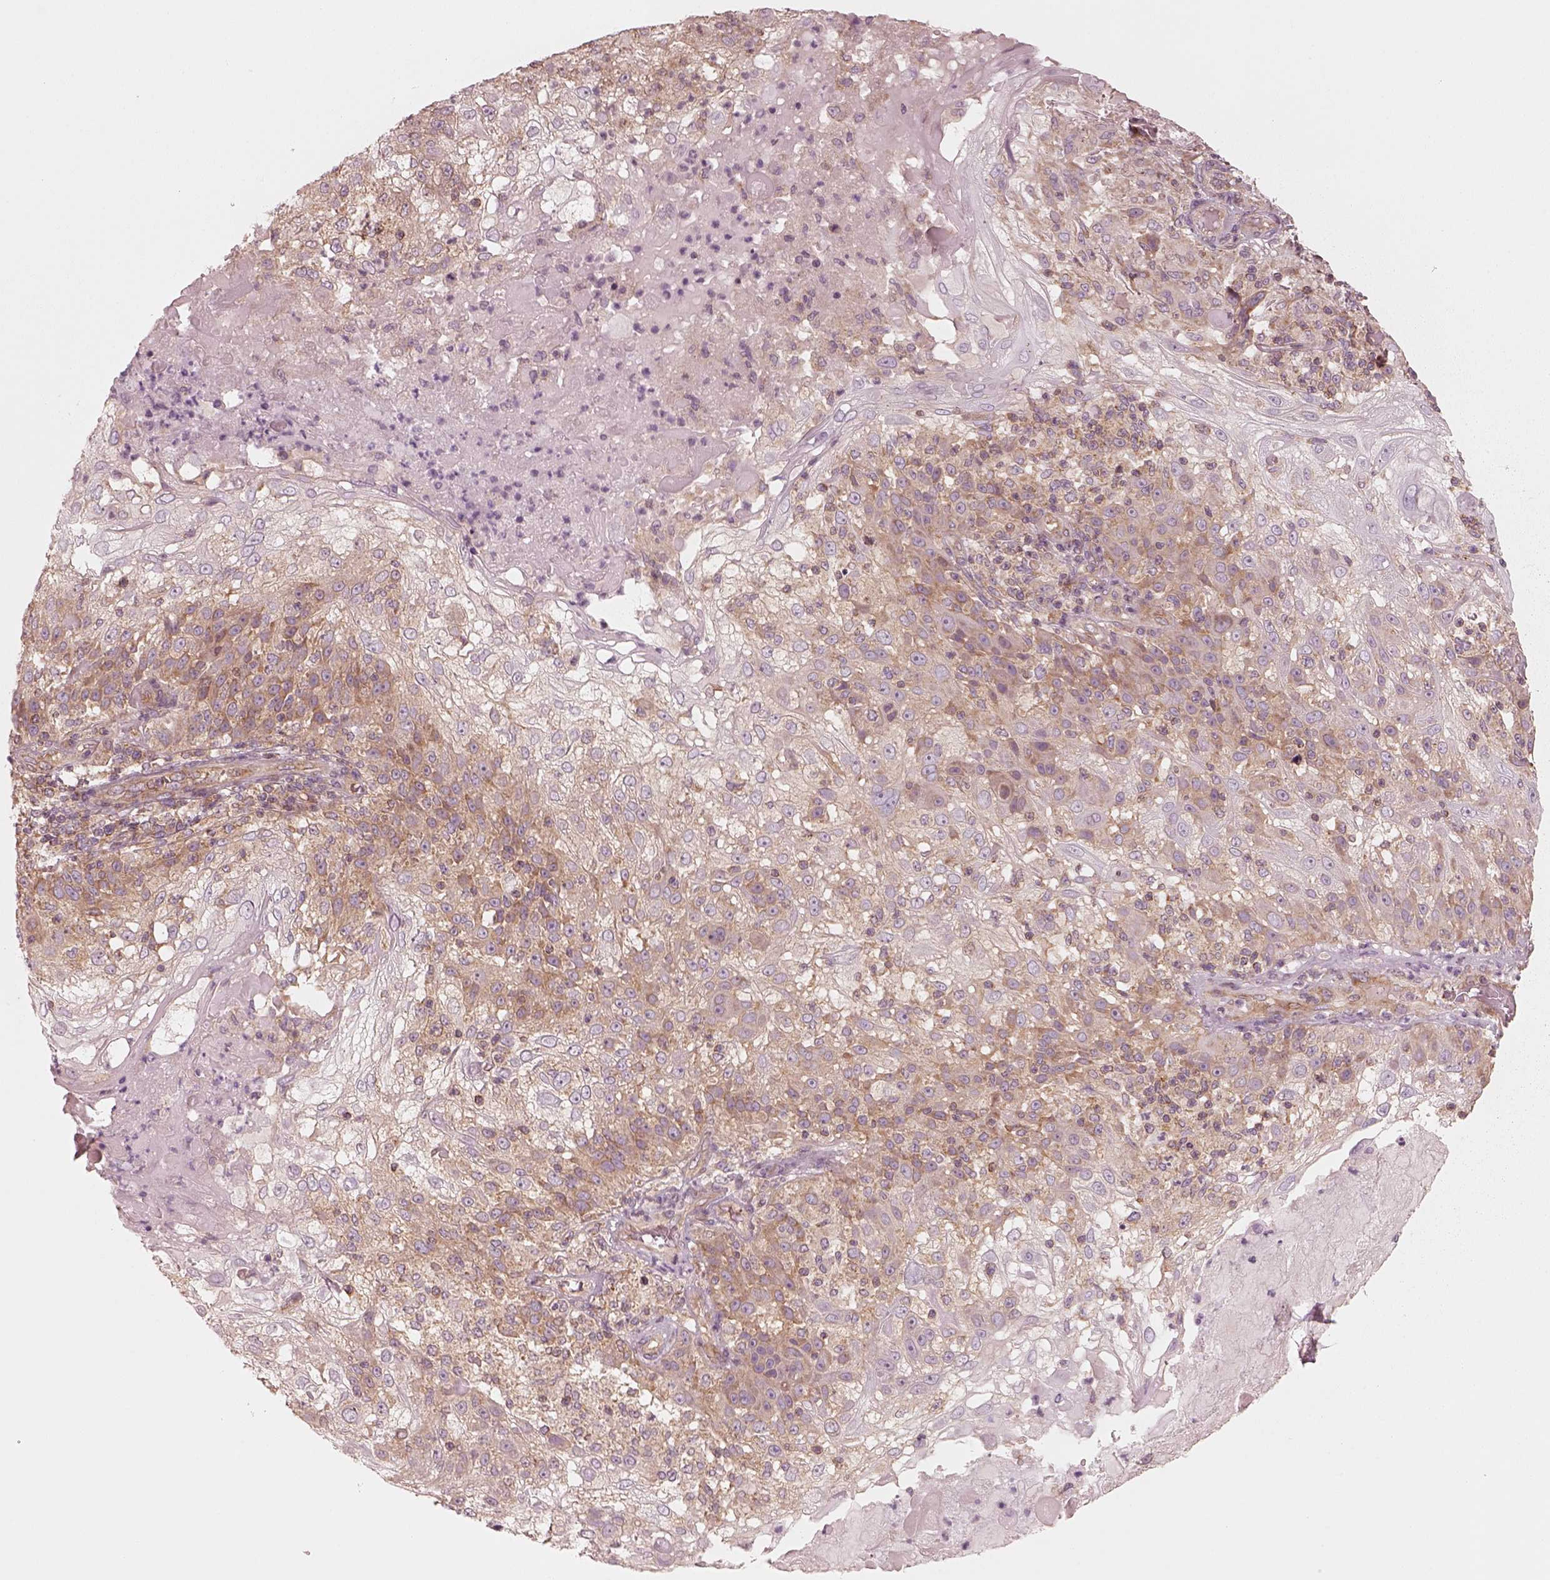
{"staining": {"intensity": "moderate", "quantity": ">75%", "location": "cytoplasmic/membranous"}, "tissue": "skin cancer", "cell_type": "Tumor cells", "image_type": "cancer", "snomed": [{"axis": "morphology", "description": "Normal tissue, NOS"}, {"axis": "morphology", "description": "Squamous cell carcinoma, NOS"}, {"axis": "topography", "description": "Skin"}], "caption": "There is medium levels of moderate cytoplasmic/membranous expression in tumor cells of skin cancer, as demonstrated by immunohistochemical staining (brown color).", "gene": "CNOT2", "patient": {"sex": "female", "age": 83}}